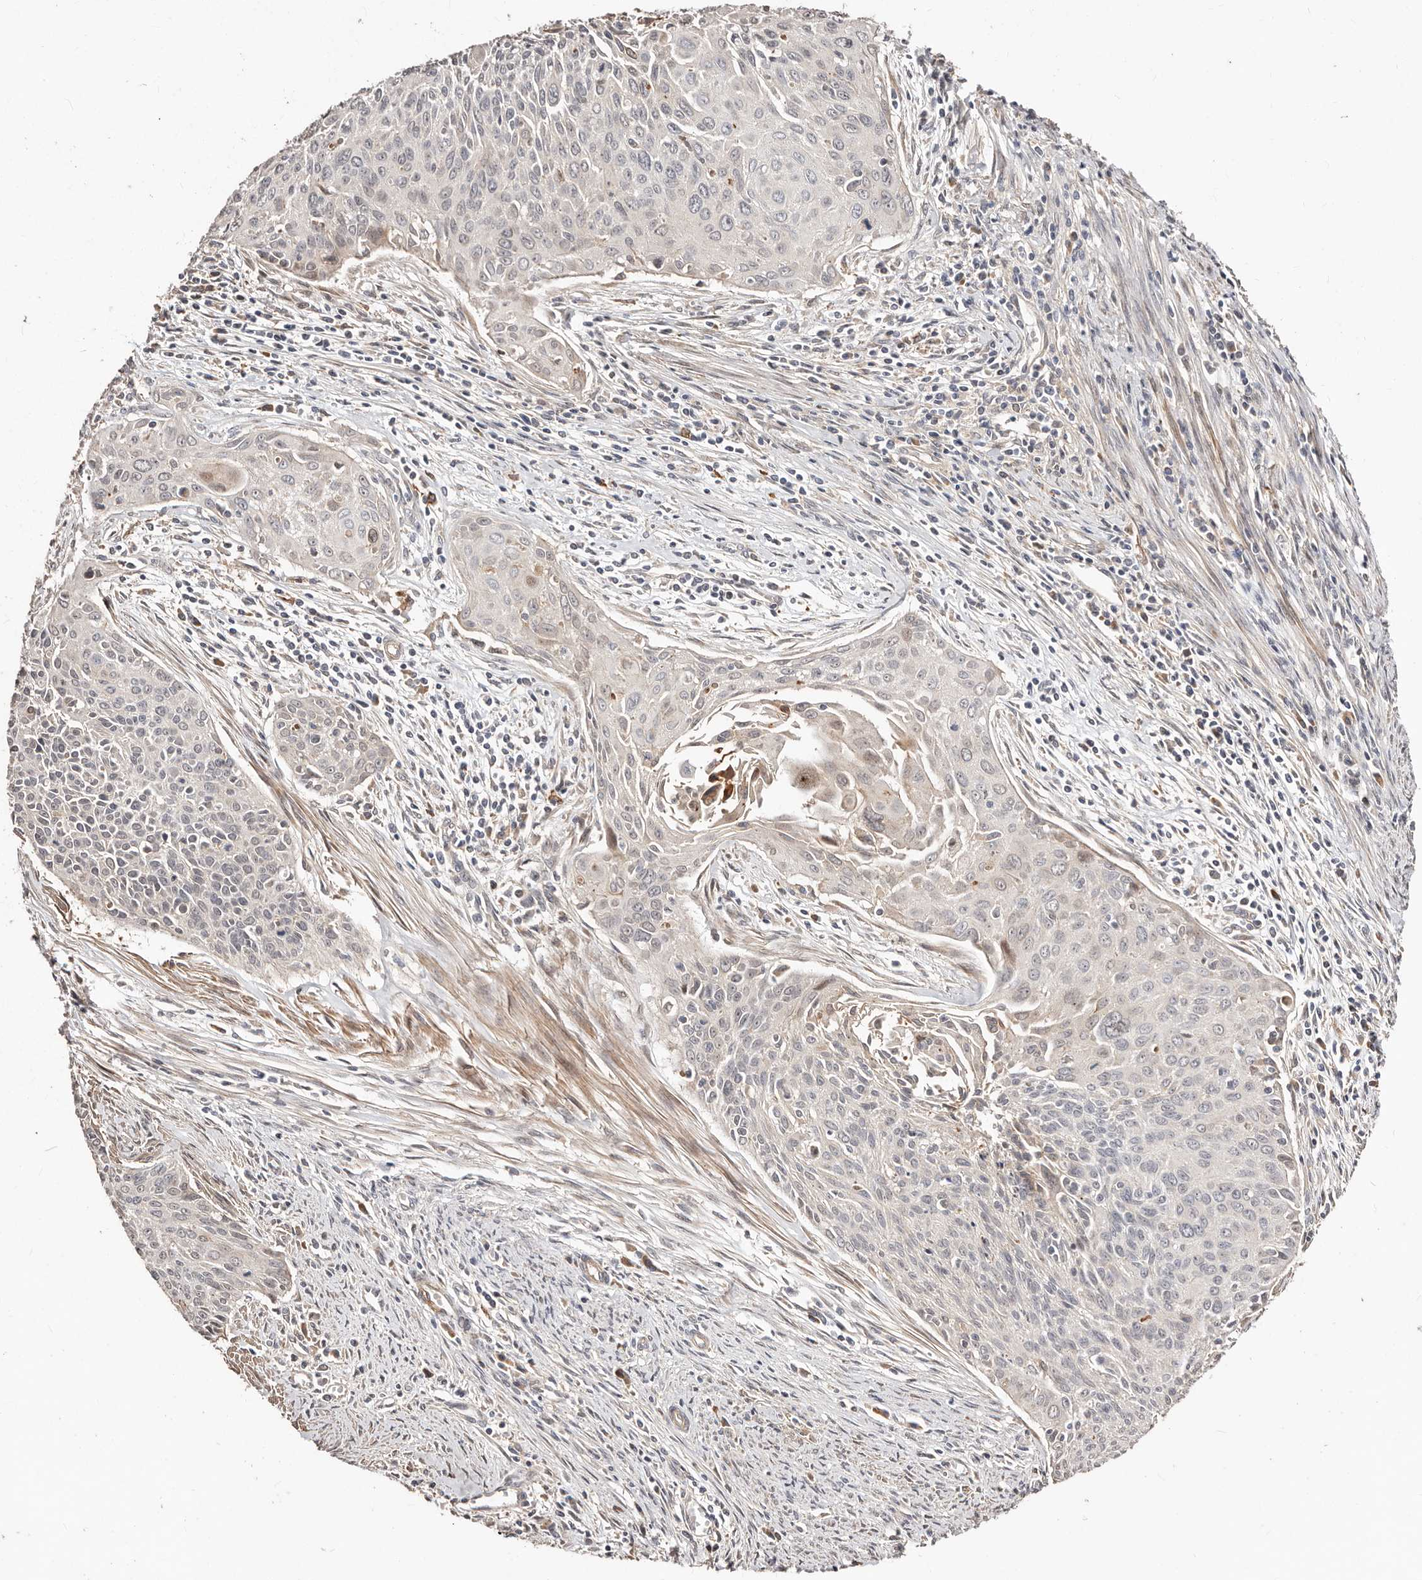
{"staining": {"intensity": "weak", "quantity": "<25%", "location": "cytoplasmic/membranous,nuclear"}, "tissue": "cervical cancer", "cell_type": "Tumor cells", "image_type": "cancer", "snomed": [{"axis": "morphology", "description": "Squamous cell carcinoma, NOS"}, {"axis": "topography", "description": "Cervix"}], "caption": "IHC of human cervical squamous cell carcinoma displays no positivity in tumor cells.", "gene": "APOL6", "patient": {"sex": "female", "age": 55}}